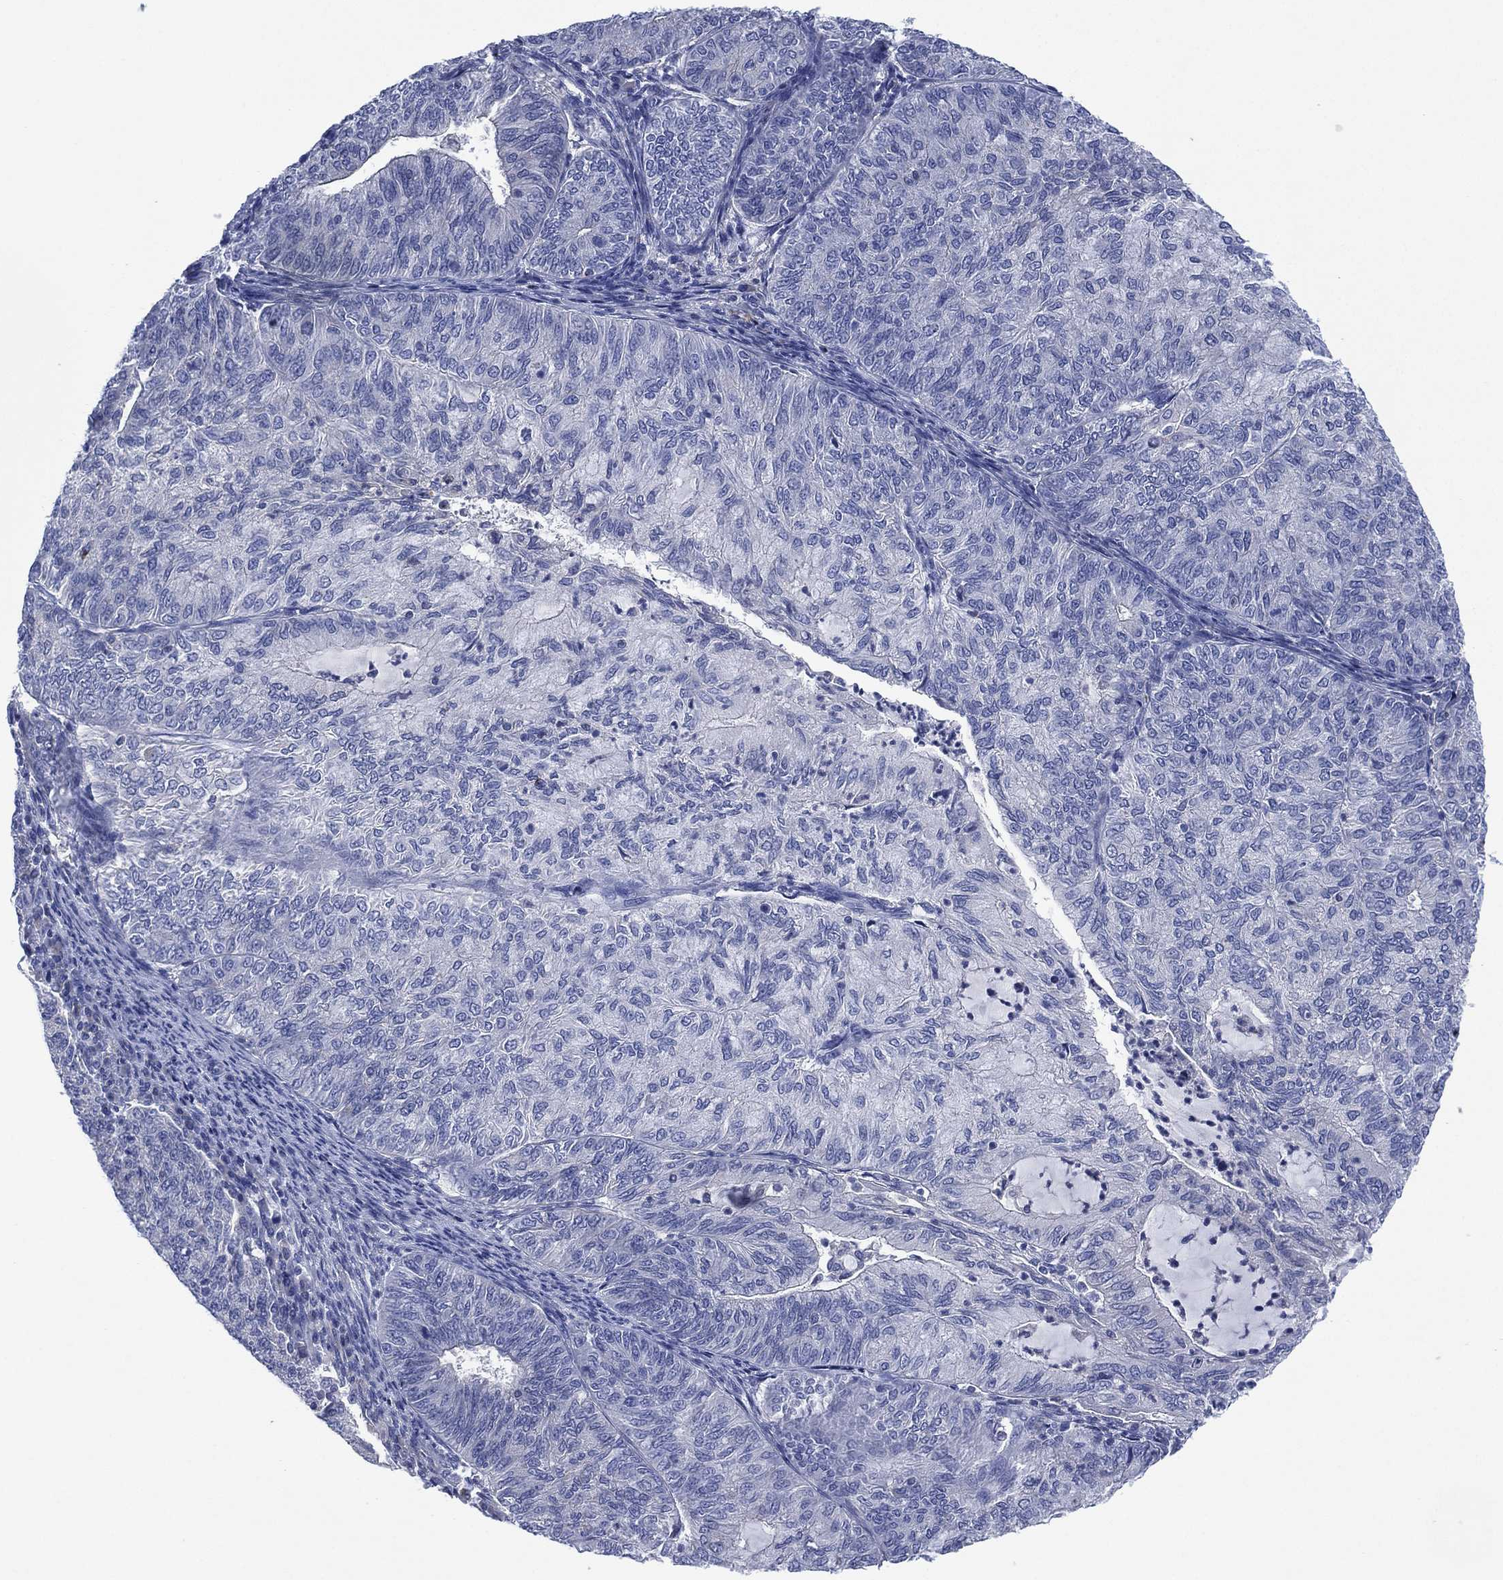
{"staining": {"intensity": "negative", "quantity": "none", "location": "none"}, "tissue": "endometrial cancer", "cell_type": "Tumor cells", "image_type": "cancer", "snomed": [{"axis": "morphology", "description": "Adenocarcinoma, NOS"}, {"axis": "topography", "description": "Endometrium"}], "caption": "Histopathology image shows no significant protein positivity in tumor cells of adenocarcinoma (endometrial). (DAB (3,3'-diaminobenzidine) immunohistochemistry, high magnification).", "gene": "CHRNA3", "patient": {"sex": "female", "age": 82}}